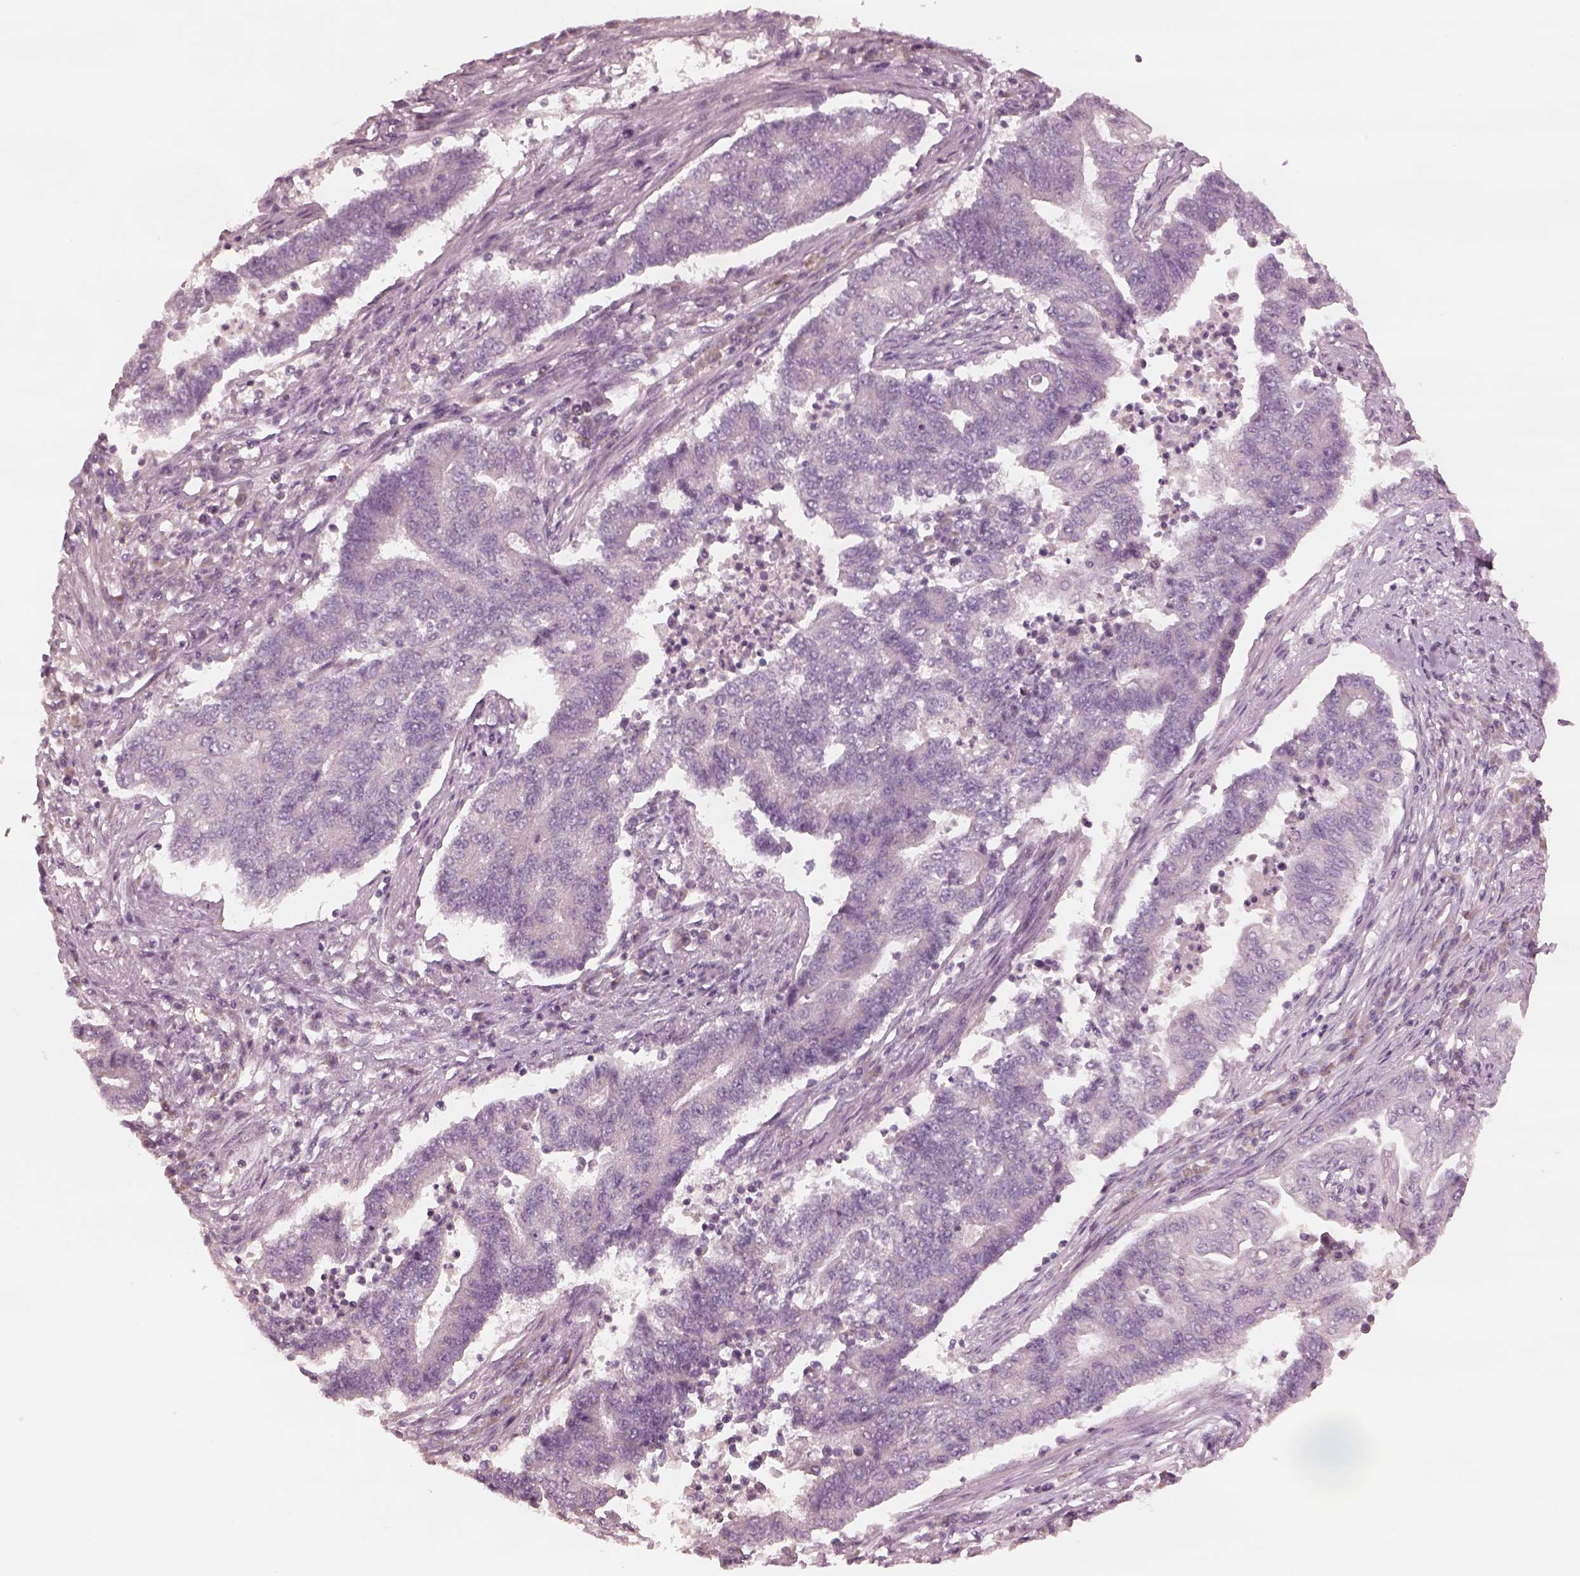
{"staining": {"intensity": "negative", "quantity": "none", "location": "none"}, "tissue": "endometrial cancer", "cell_type": "Tumor cells", "image_type": "cancer", "snomed": [{"axis": "morphology", "description": "Adenocarcinoma, NOS"}, {"axis": "topography", "description": "Uterus"}, {"axis": "topography", "description": "Endometrium"}], "caption": "Immunohistochemistry photomicrograph of neoplastic tissue: human endometrial cancer stained with DAB reveals no significant protein staining in tumor cells. (Stains: DAB (3,3'-diaminobenzidine) IHC with hematoxylin counter stain, Microscopy: brightfield microscopy at high magnification).", "gene": "MIA", "patient": {"sex": "female", "age": 54}}